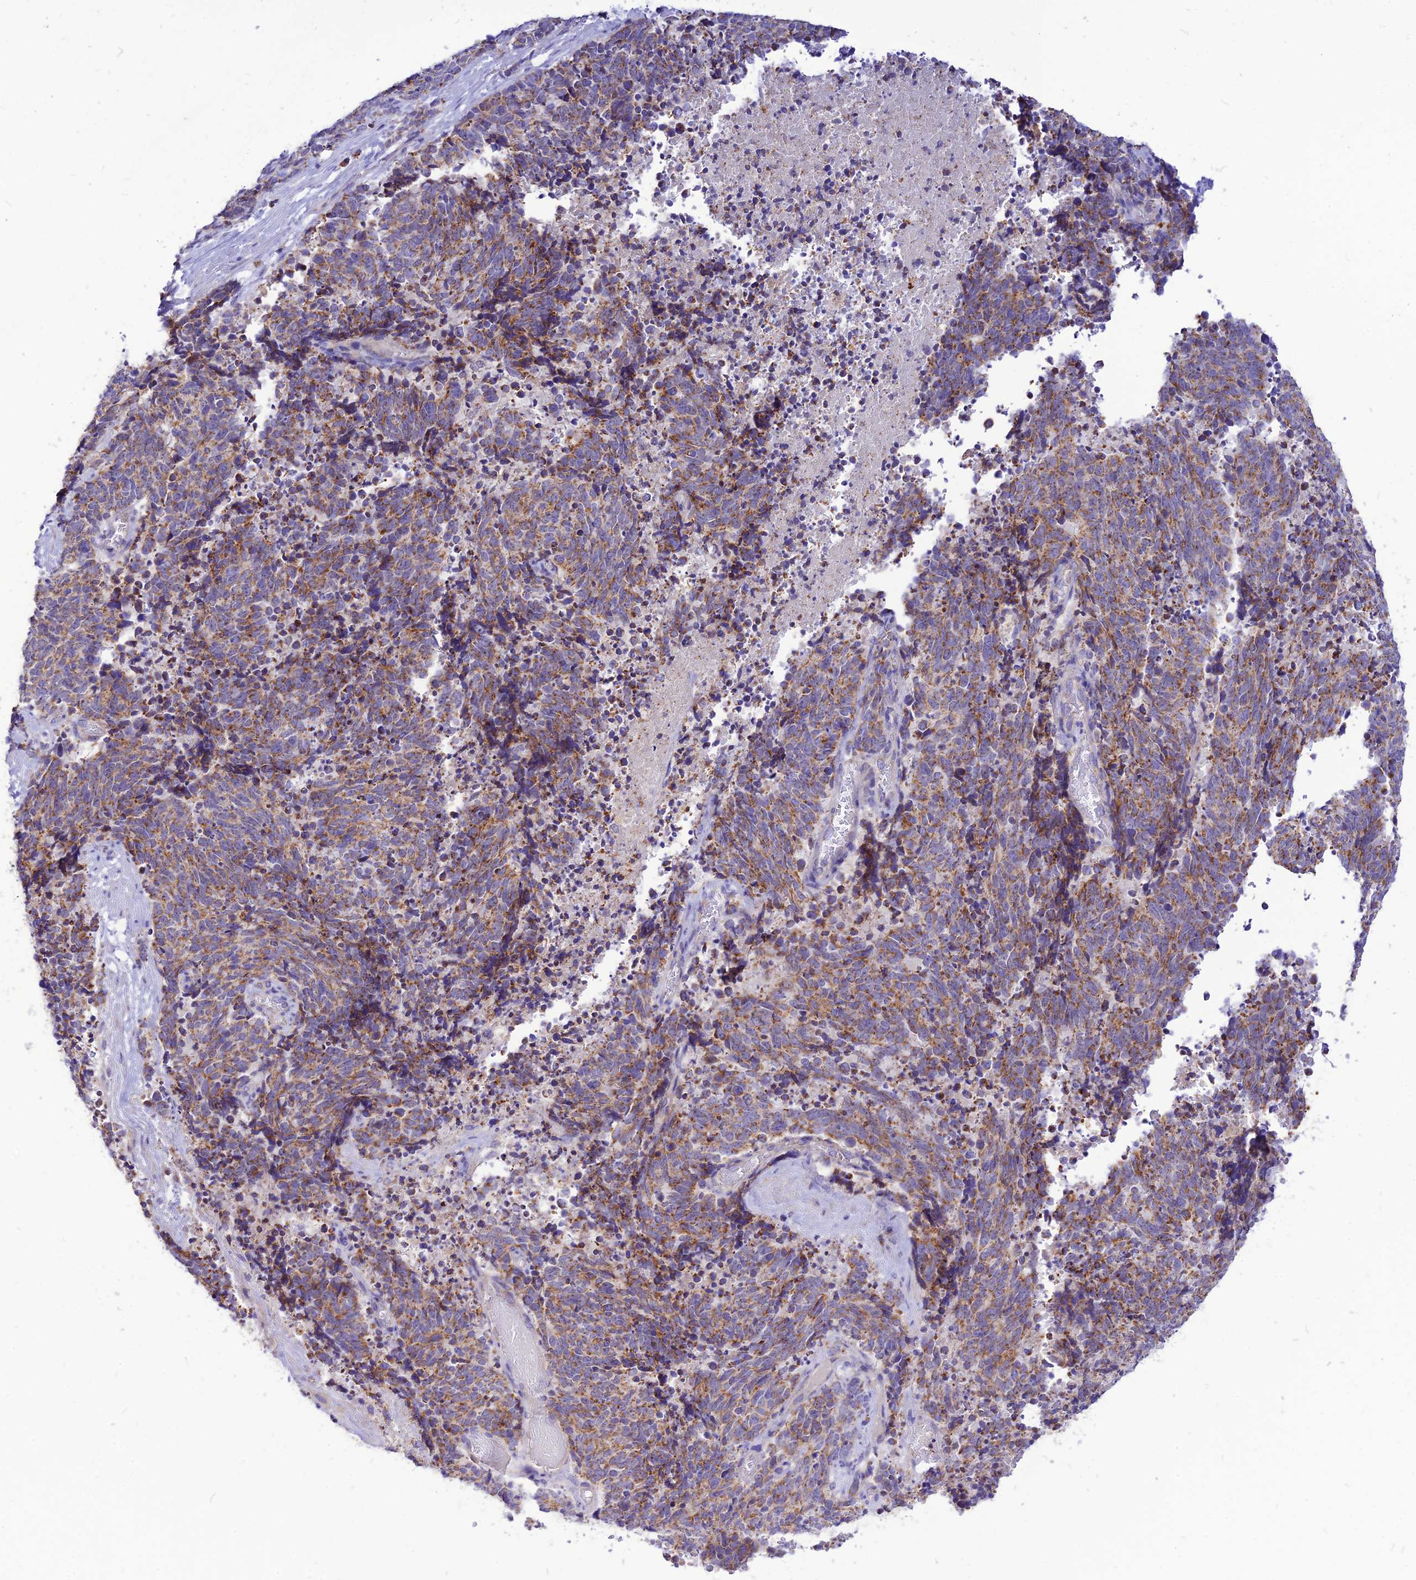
{"staining": {"intensity": "moderate", "quantity": ">75%", "location": "cytoplasmic/membranous"}, "tissue": "cervical cancer", "cell_type": "Tumor cells", "image_type": "cancer", "snomed": [{"axis": "morphology", "description": "Squamous cell carcinoma, NOS"}, {"axis": "topography", "description": "Cervix"}], "caption": "Protein analysis of cervical cancer (squamous cell carcinoma) tissue demonstrates moderate cytoplasmic/membranous staining in approximately >75% of tumor cells.", "gene": "ECI1", "patient": {"sex": "female", "age": 29}}